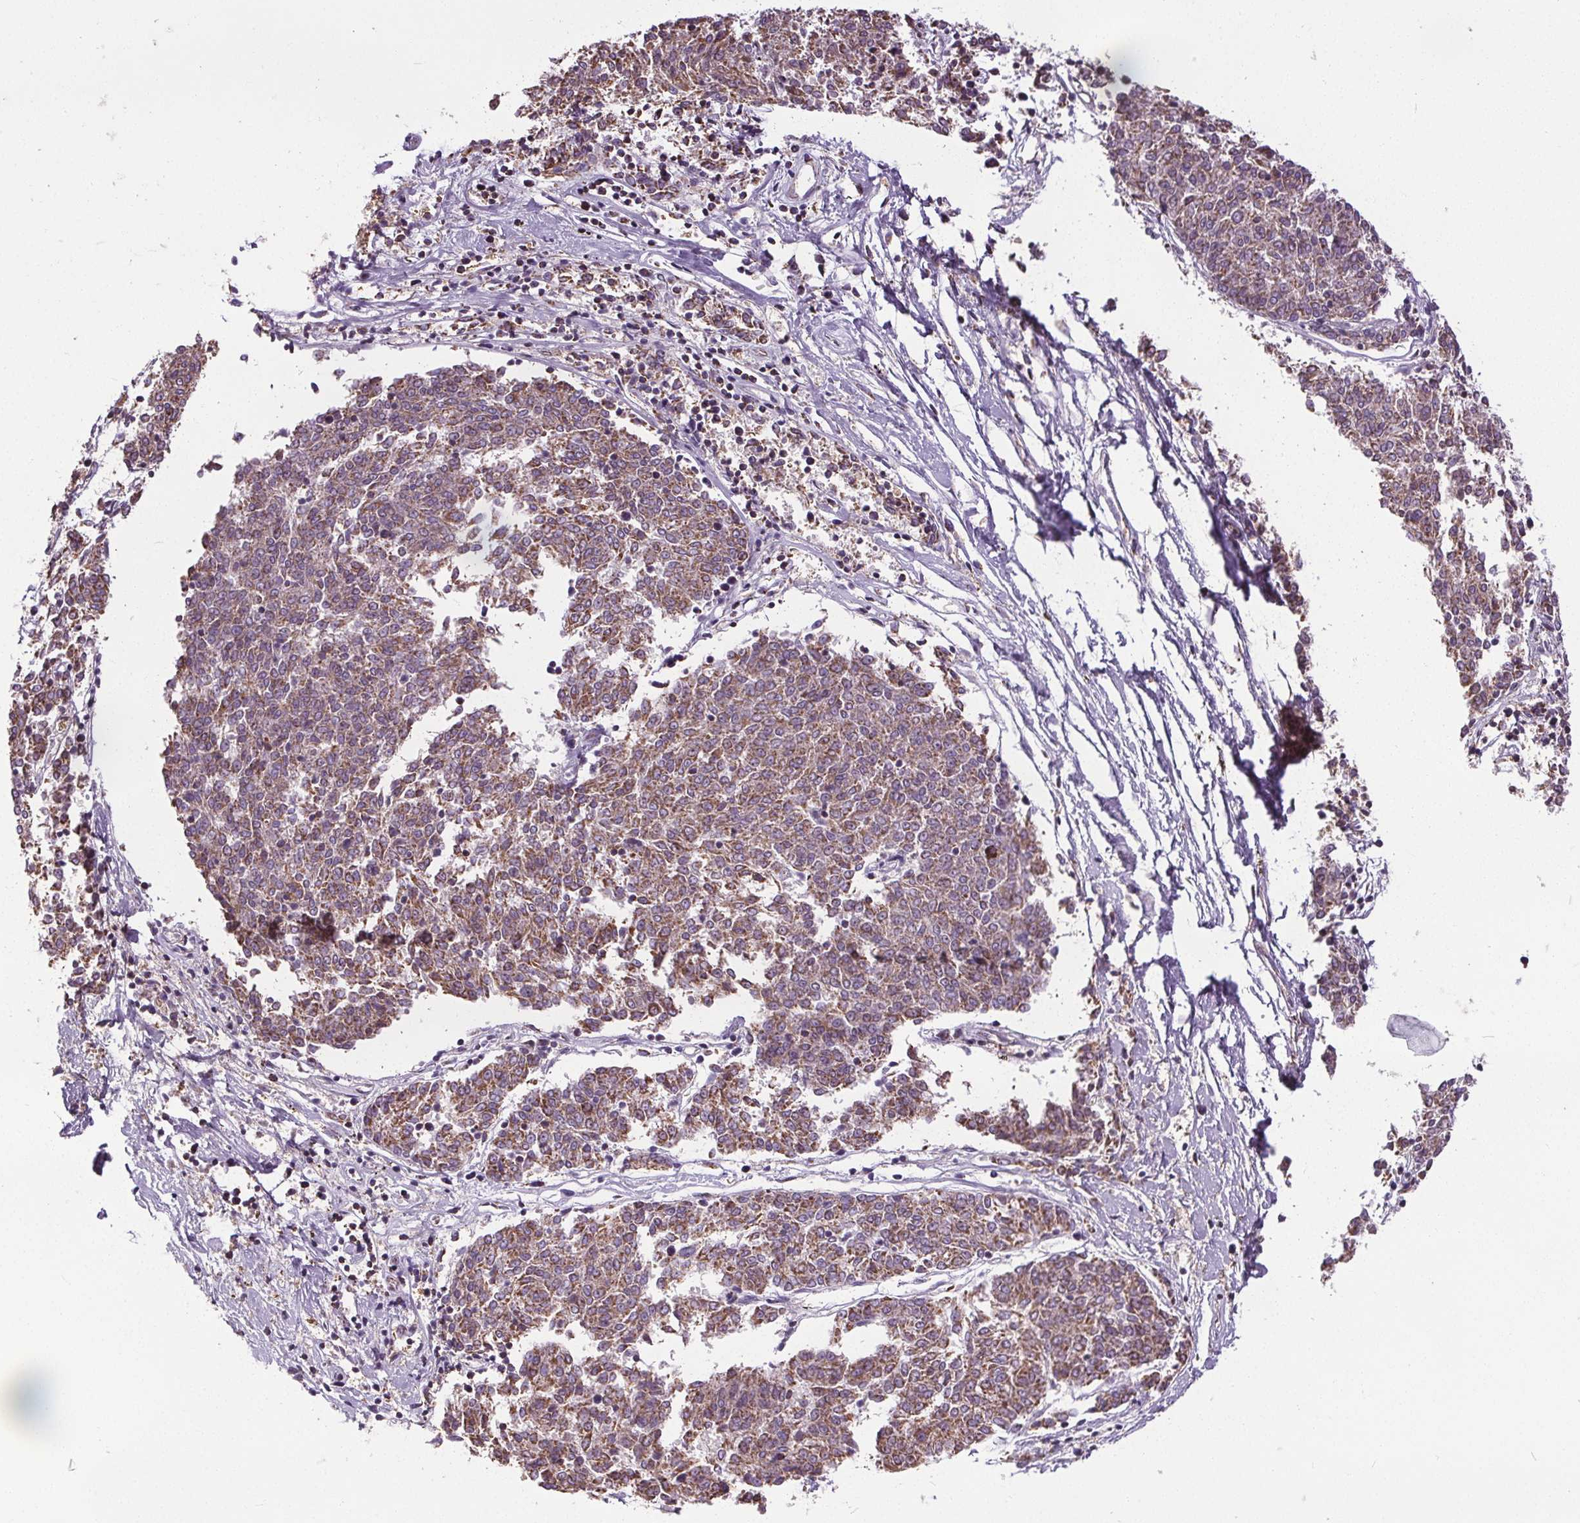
{"staining": {"intensity": "weak", "quantity": ">75%", "location": "cytoplasmic/membranous"}, "tissue": "melanoma", "cell_type": "Tumor cells", "image_type": "cancer", "snomed": [{"axis": "morphology", "description": "Malignant melanoma, NOS"}, {"axis": "topography", "description": "Skin"}], "caption": "DAB immunohistochemical staining of human melanoma shows weak cytoplasmic/membranous protein staining in about >75% of tumor cells.", "gene": "ZNF548", "patient": {"sex": "female", "age": 72}}